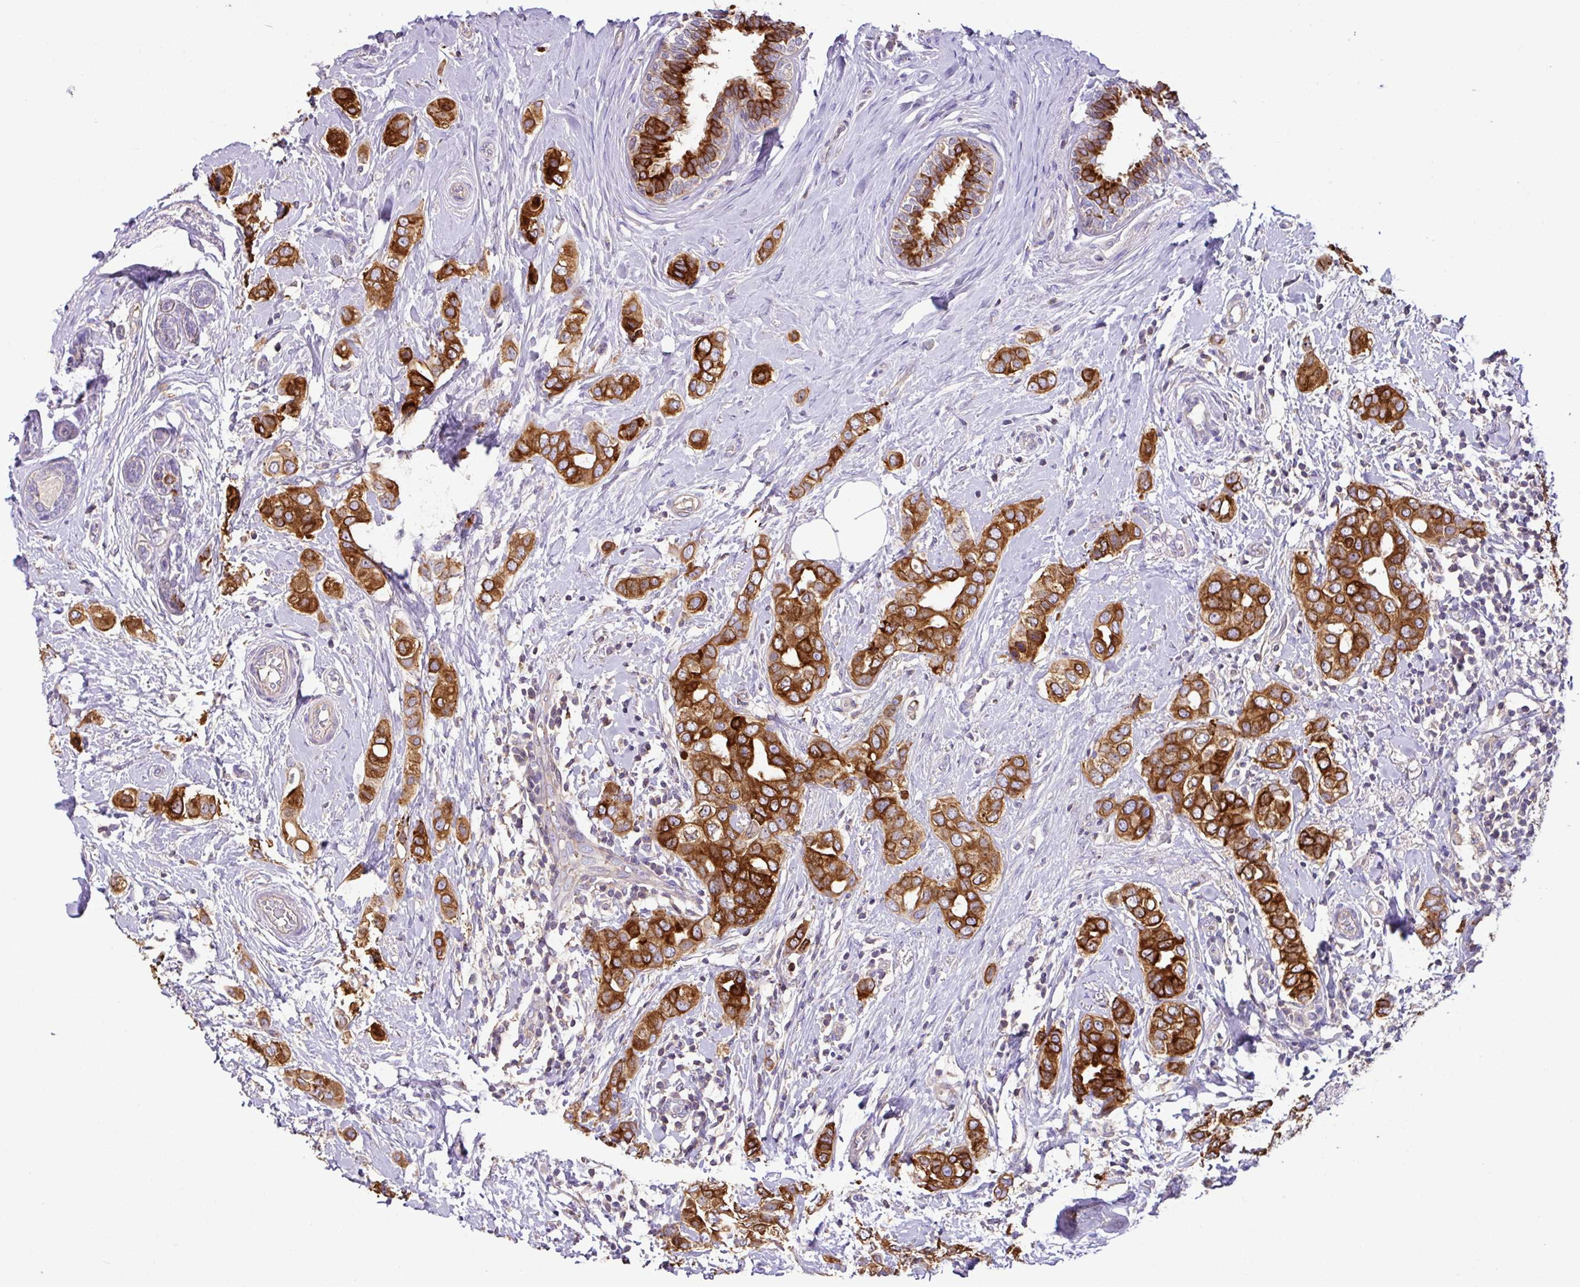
{"staining": {"intensity": "strong", "quantity": ">75%", "location": "cytoplasmic/membranous"}, "tissue": "breast cancer", "cell_type": "Tumor cells", "image_type": "cancer", "snomed": [{"axis": "morphology", "description": "Lobular carcinoma"}, {"axis": "topography", "description": "Breast"}], "caption": "Immunohistochemistry (IHC) staining of breast cancer (lobular carcinoma), which shows high levels of strong cytoplasmic/membranous positivity in about >75% of tumor cells indicating strong cytoplasmic/membranous protein expression. The staining was performed using DAB (3,3'-diaminobenzidine) (brown) for protein detection and nuclei were counterstained in hematoxylin (blue).", "gene": "AGR3", "patient": {"sex": "female", "age": 51}}